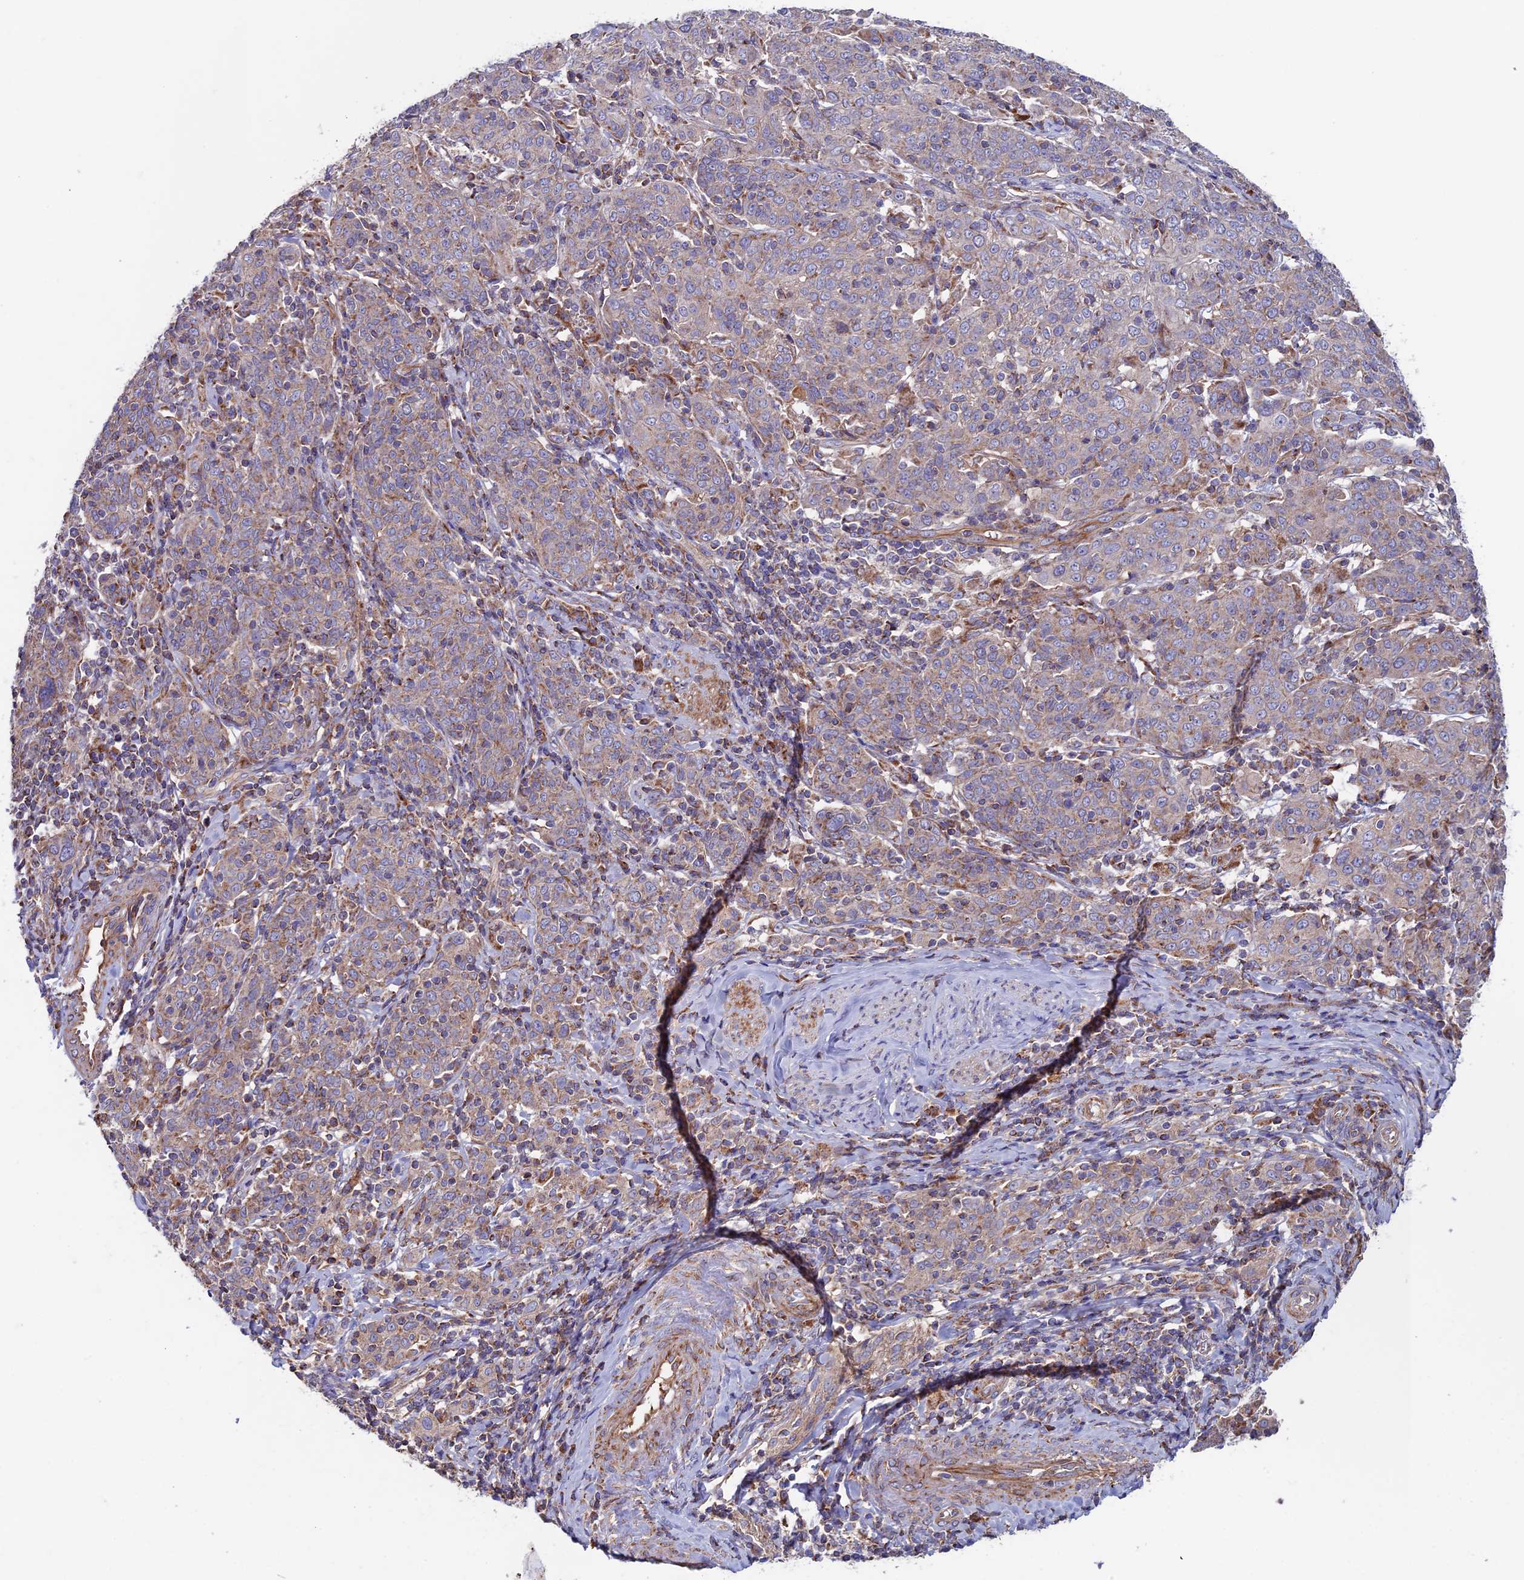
{"staining": {"intensity": "weak", "quantity": "25%-75%", "location": "cytoplasmic/membranous"}, "tissue": "cervical cancer", "cell_type": "Tumor cells", "image_type": "cancer", "snomed": [{"axis": "morphology", "description": "Squamous cell carcinoma, NOS"}, {"axis": "topography", "description": "Cervix"}], "caption": "This image exhibits squamous cell carcinoma (cervical) stained with immunohistochemistry to label a protein in brown. The cytoplasmic/membranous of tumor cells show weak positivity for the protein. Nuclei are counter-stained blue.", "gene": "SLC15A5", "patient": {"sex": "female", "age": 67}}